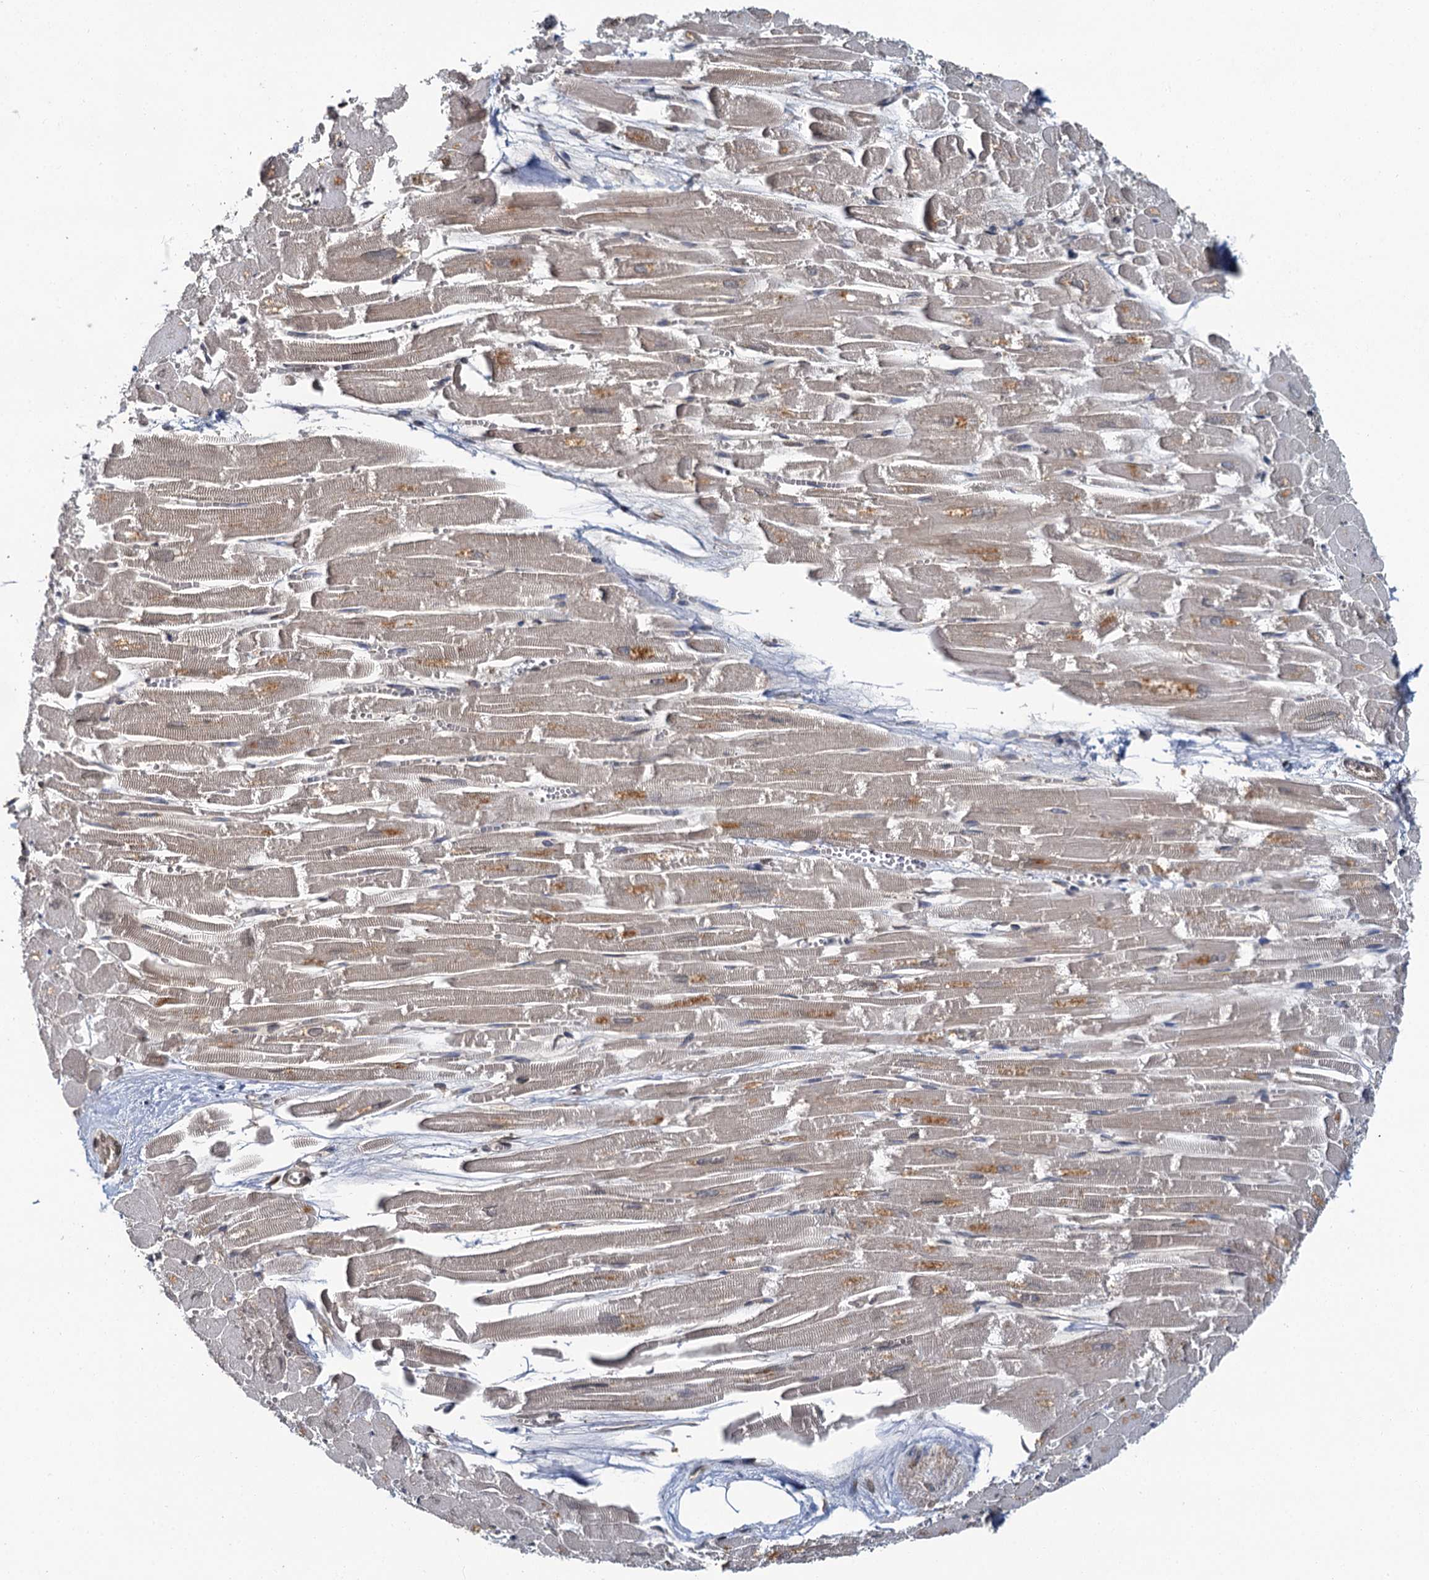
{"staining": {"intensity": "moderate", "quantity": "<25%", "location": "cytoplasmic/membranous"}, "tissue": "heart muscle", "cell_type": "Cardiomyocytes", "image_type": "normal", "snomed": [{"axis": "morphology", "description": "Normal tissue, NOS"}, {"axis": "topography", "description": "Heart"}], "caption": "Immunohistochemistry (IHC) of unremarkable heart muscle reveals low levels of moderate cytoplasmic/membranous staining in approximately <25% of cardiomyocytes.", "gene": "ZNF324", "patient": {"sex": "male", "age": 54}}